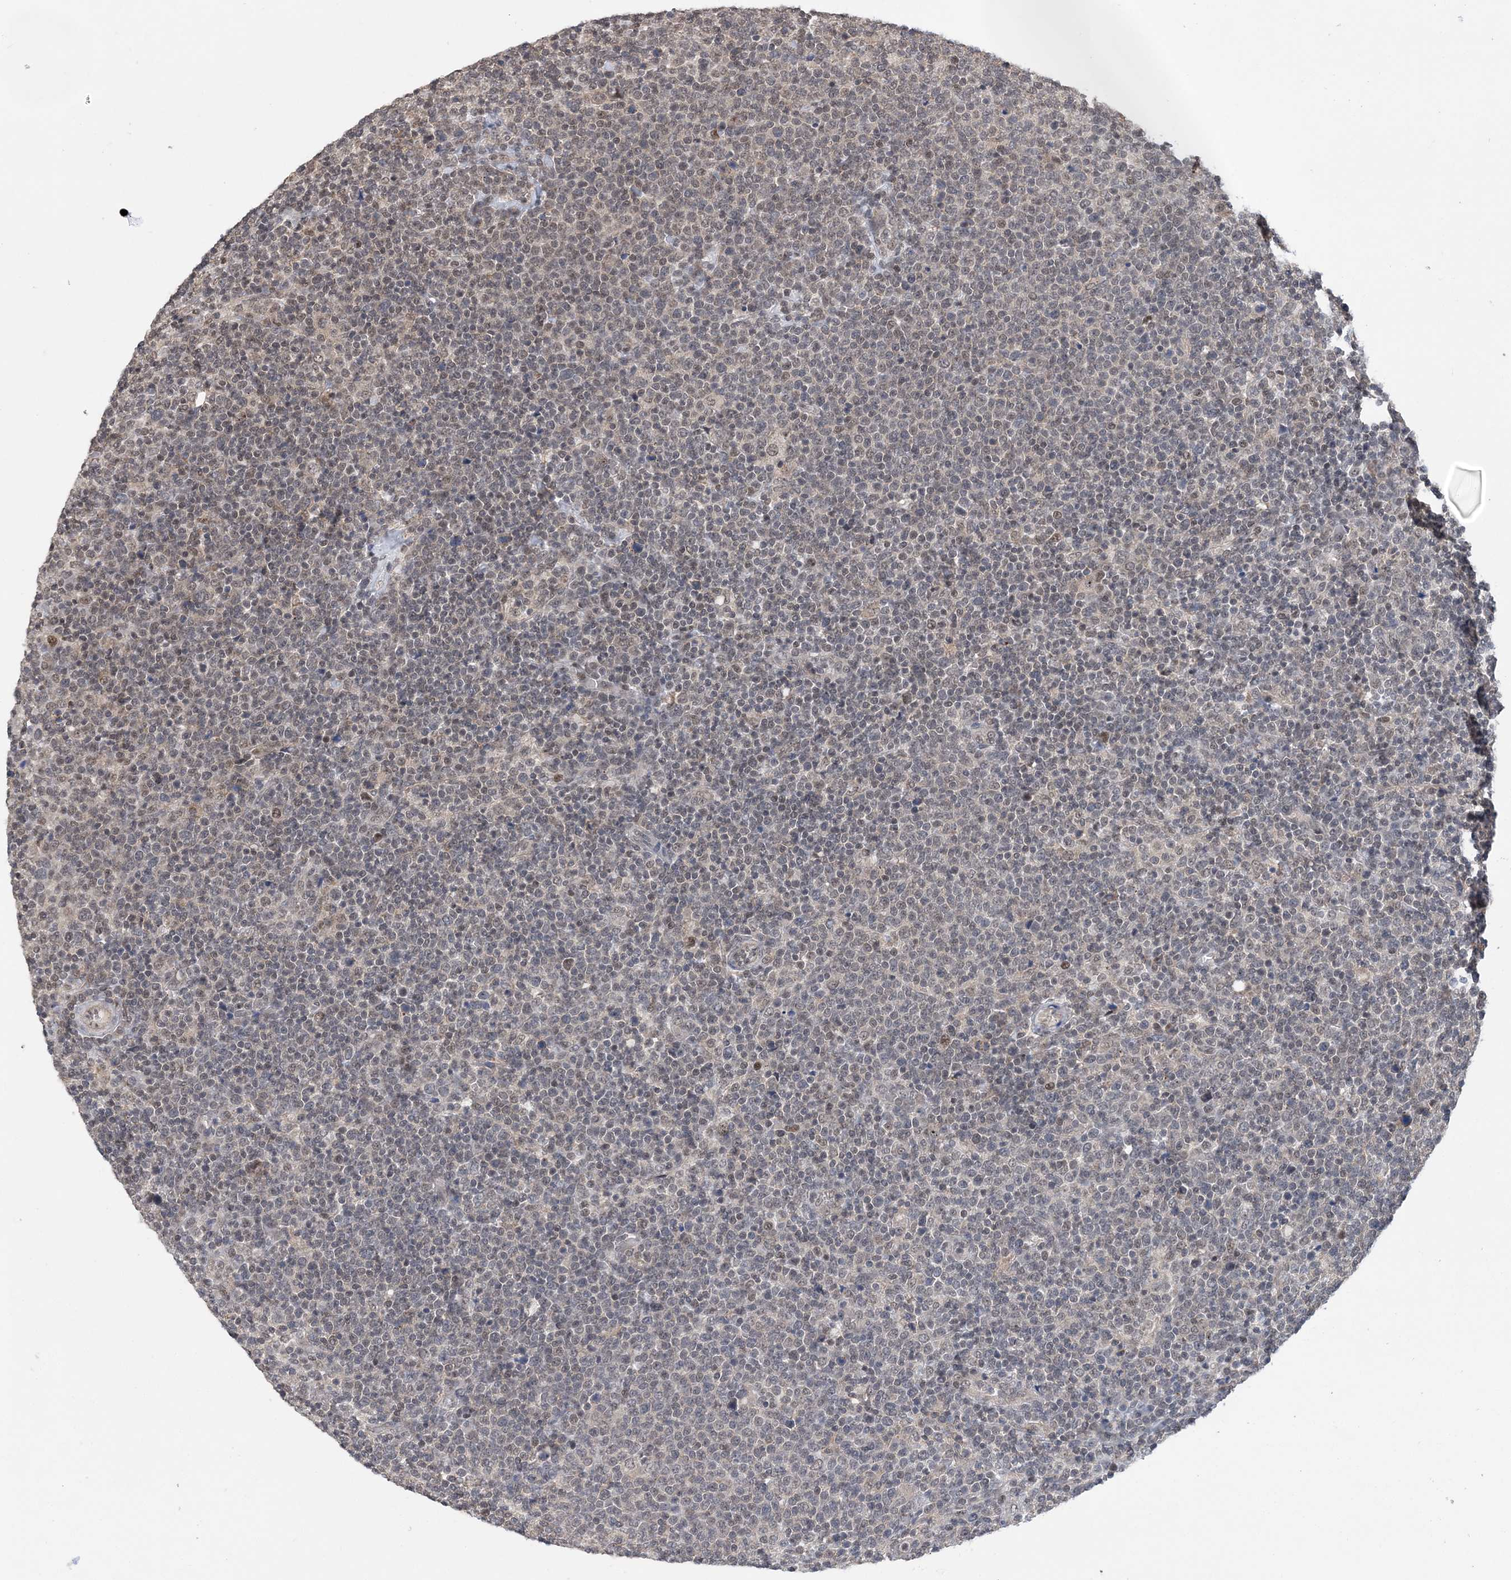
{"staining": {"intensity": "weak", "quantity": "<25%", "location": "nuclear"}, "tissue": "lymphoma", "cell_type": "Tumor cells", "image_type": "cancer", "snomed": [{"axis": "morphology", "description": "Malignant lymphoma, non-Hodgkin's type, High grade"}, {"axis": "topography", "description": "Lymph node"}], "caption": "Tumor cells show no significant protein positivity in lymphoma. The staining was performed using DAB (3,3'-diaminobenzidine) to visualize the protein expression in brown, while the nuclei were stained in blue with hematoxylin (Magnification: 20x).", "gene": "CCDC152", "patient": {"sex": "male", "age": 61}}